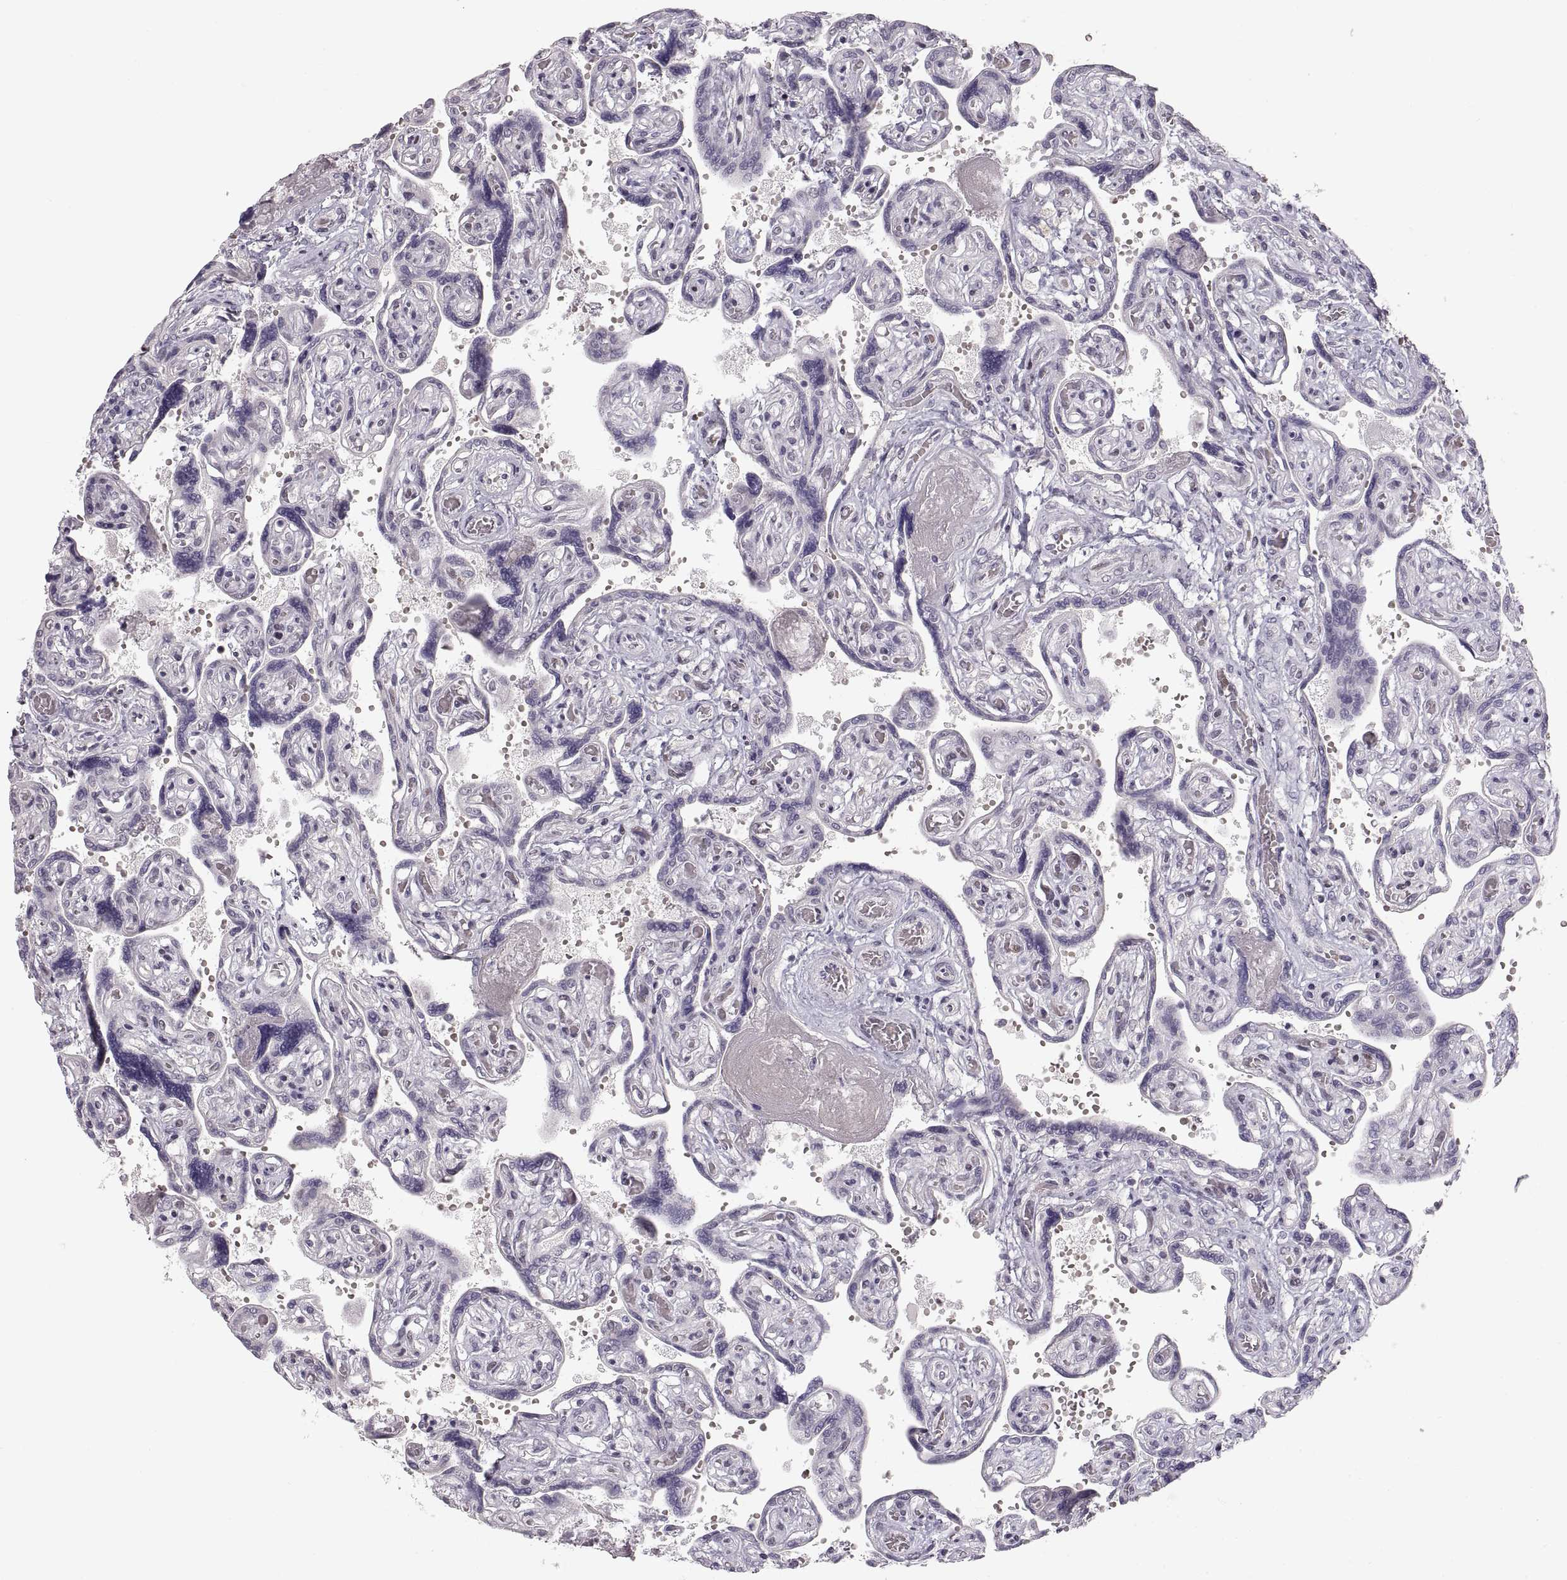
{"staining": {"intensity": "negative", "quantity": "none", "location": "none"}, "tissue": "placenta", "cell_type": "Decidual cells", "image_type": "normal", "snomed": [{"axis": "morphology", "description": "Normal tissue, NOS"}, {"axis": "topography", "description": "Placenta"}], "caption": "A photomicrograph of placenta stained for a protein shows no brown staining in decidual cells. (DAB (3,3'-diaminobenzidine) immunohistochemistry with hematoxylin counter stain).", "gene": "PCSK2", "patient": {"sex": "female", "age": 32}}